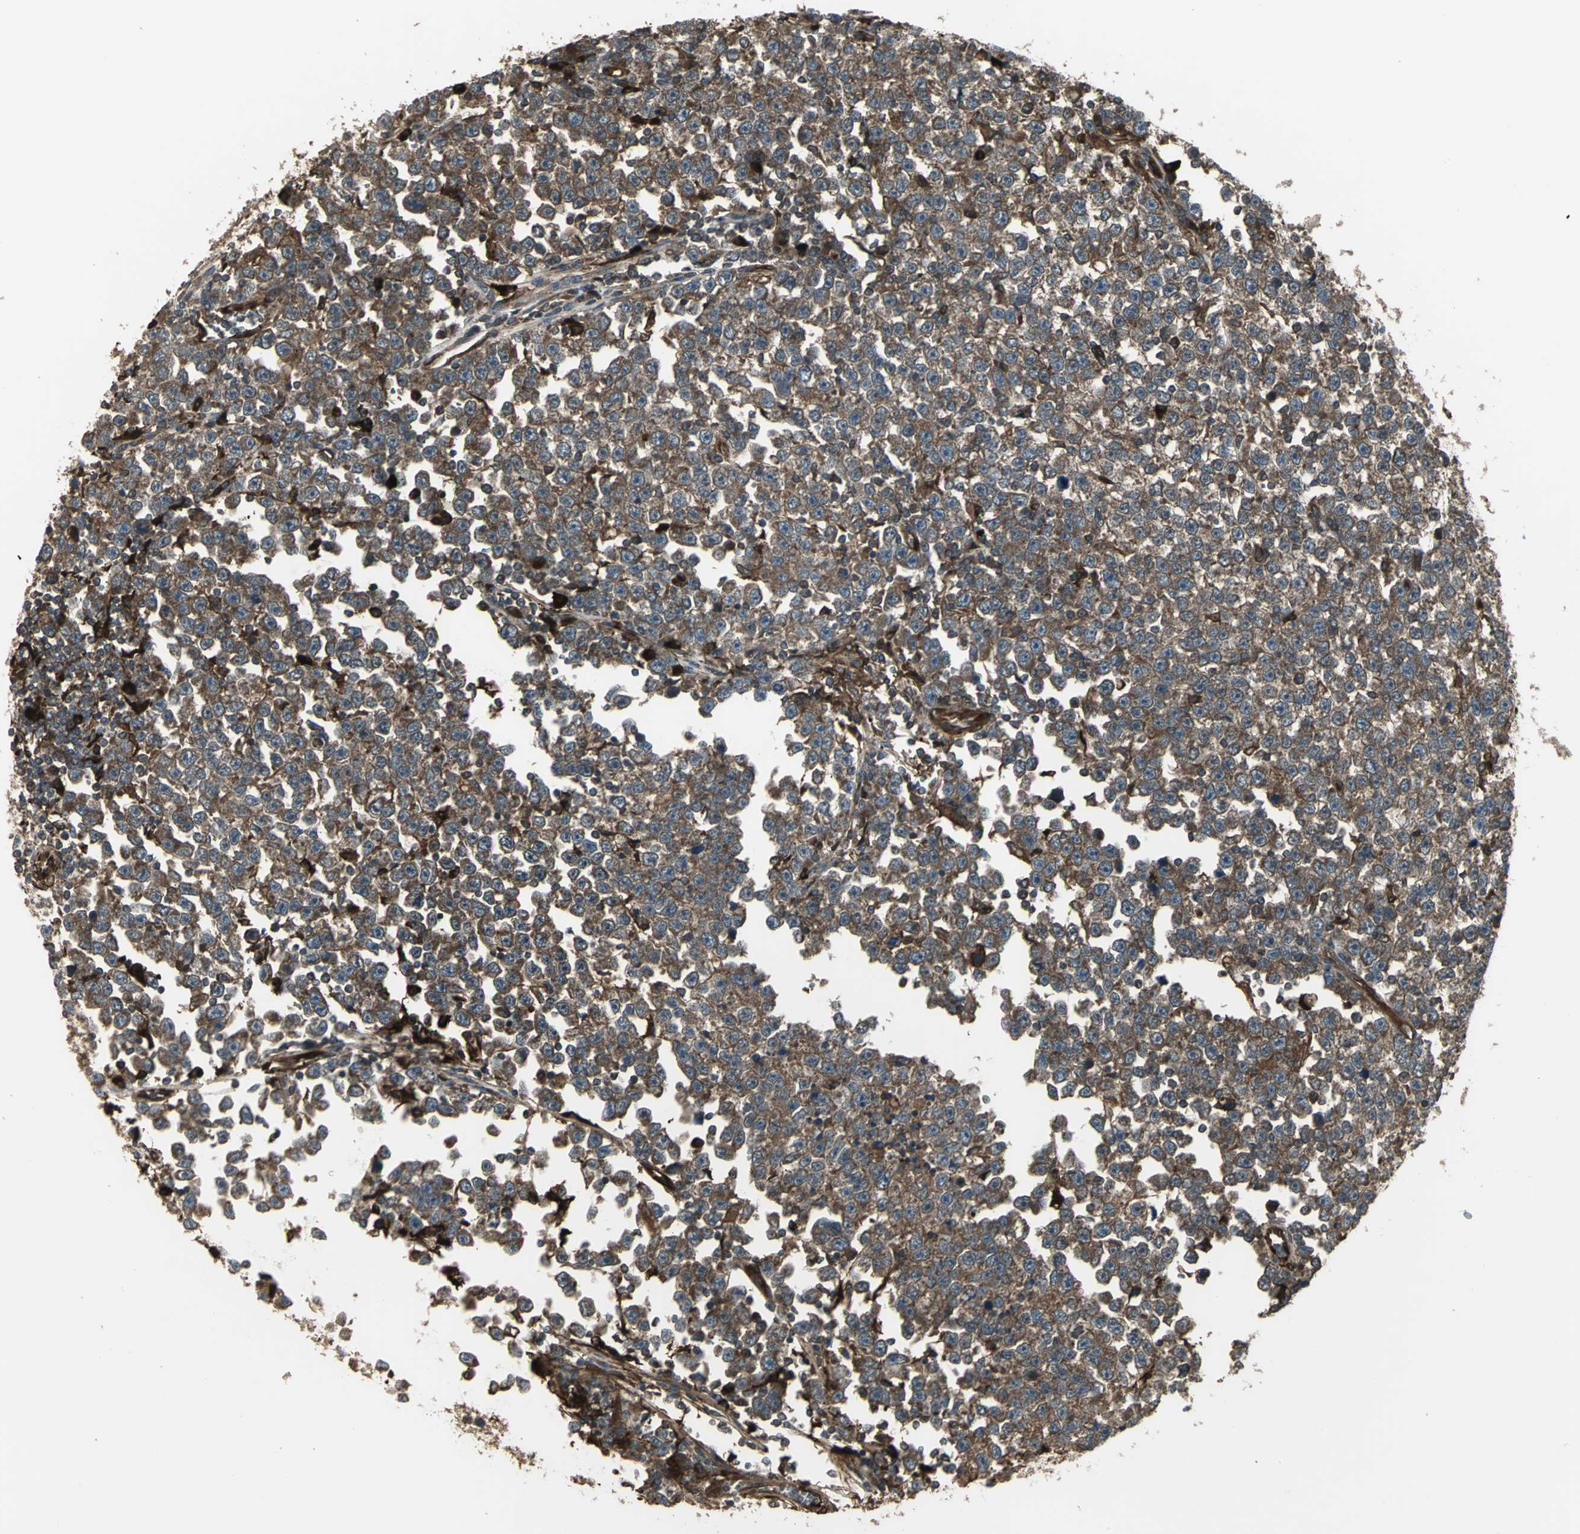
{"staining": {"intensity": "strong", "quantity": ">75%", "location": "cytoplasmic/membranous"}, "tissue": "testis cancer", "cell_type": "Tumor cells", "image_type": "cancer", "snomed": [{"axis": "morphology", "description": "Seminoma, NOS"}, {"axis": "topography", "description": "Testis"}], "caption": "This micrograph shows IHC staining of human seminoma (testis), with high strong cytoplasmic/membranous positivity in about >75% of tumor cells.", "gene": "PRXL2B", "patient": {"sex": "male", "age": 43}}